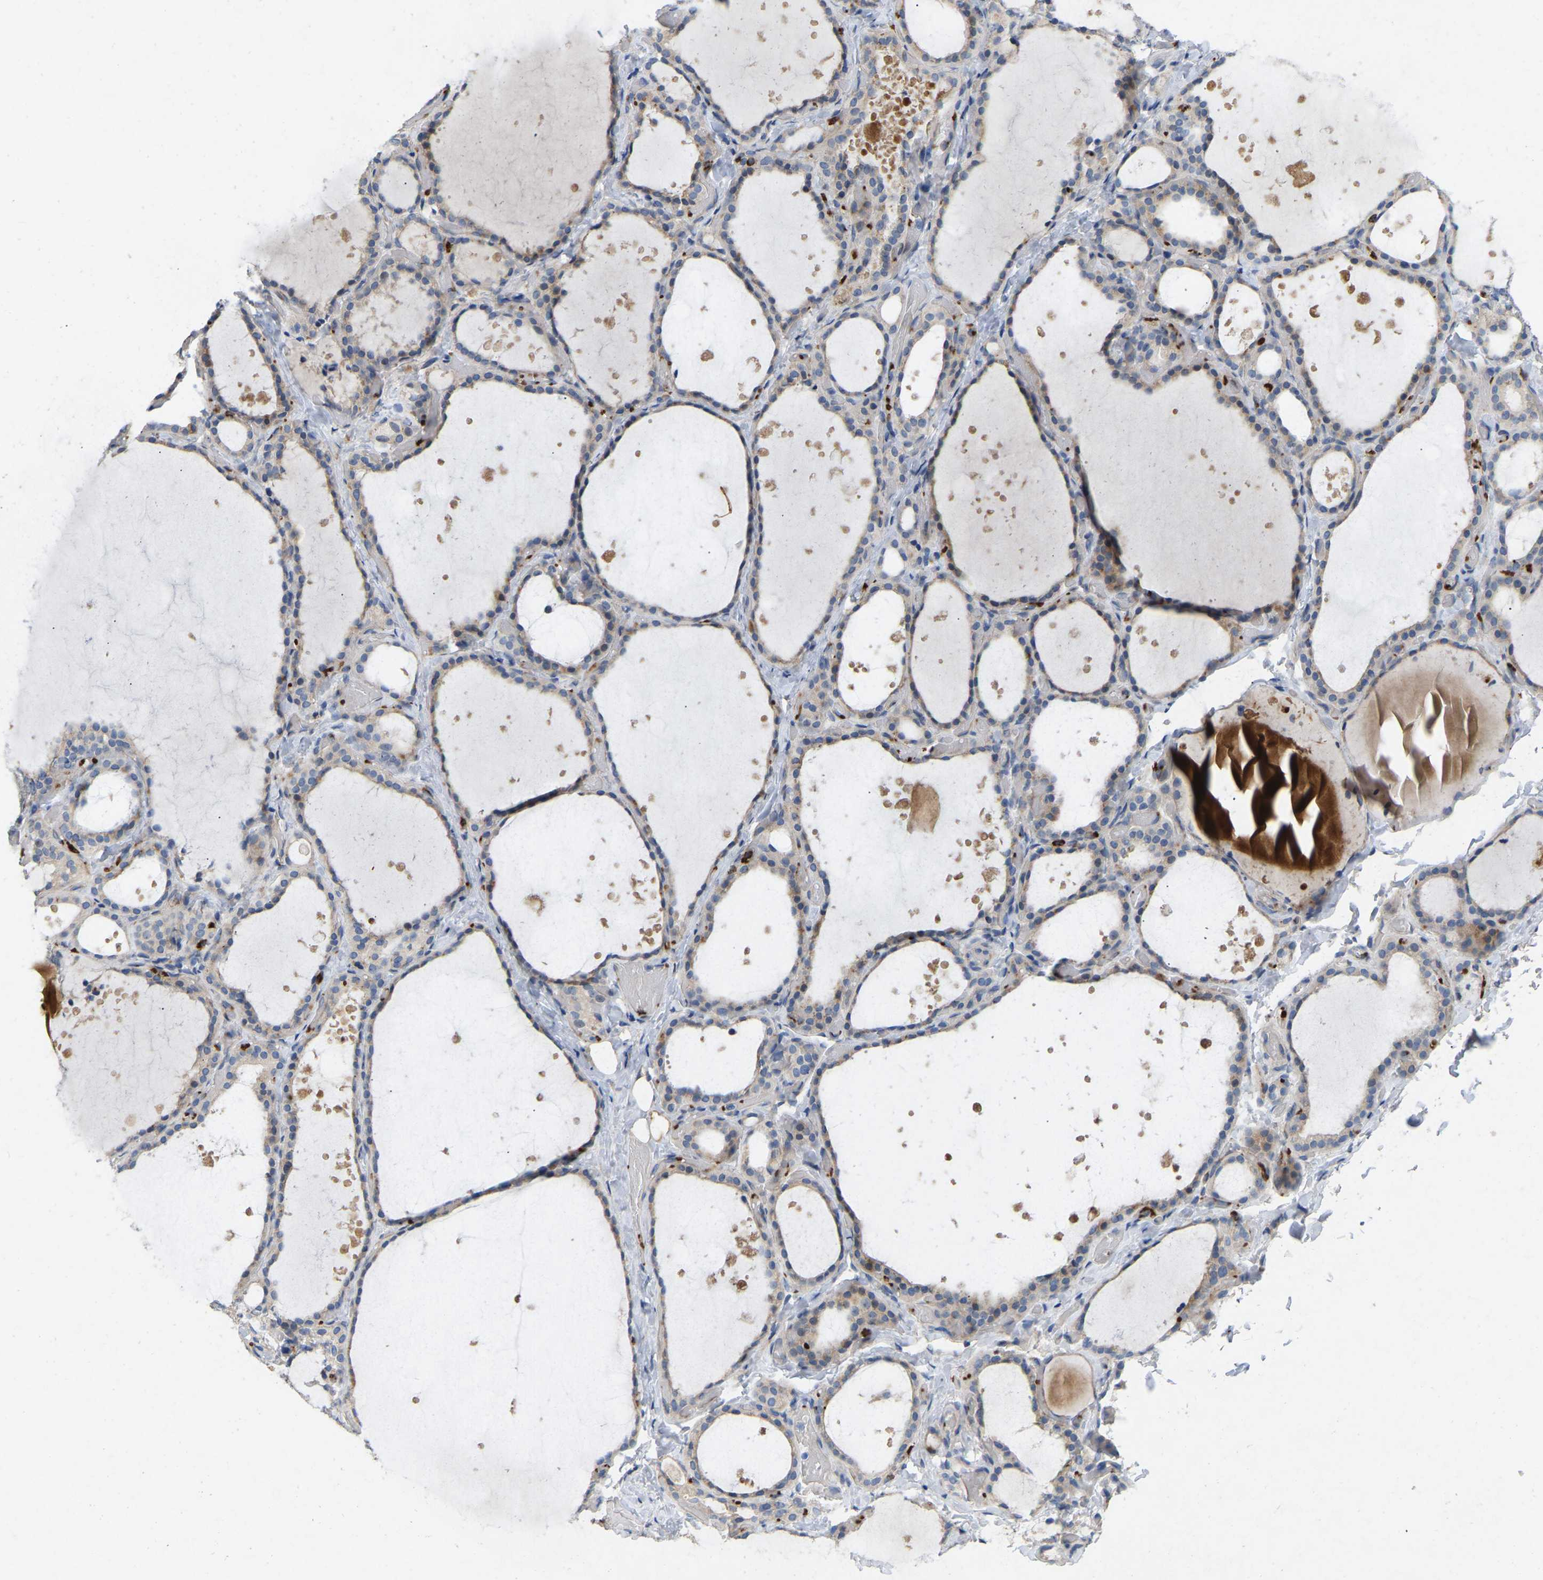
{"staining": {"intensity": "weak", "quantity": "25%-75%", "location": "cytoplasmic/membranous"}, "tissue": "thyroid gland", "cell_type": "Glandular cells", "image_type": "normal", "snomed": [{"axis": "morphology", "description": "Normal tissue, NOS"}, {"axis": "topography", "description": "Thyroid gland"}], "caption": "Benign thyroid gland displays weak cytoplasmic/membranous expression in about 25%-75% of glandular cells.", "gene": "RHEB", "patient": {"sex": "female", "age": 44}}